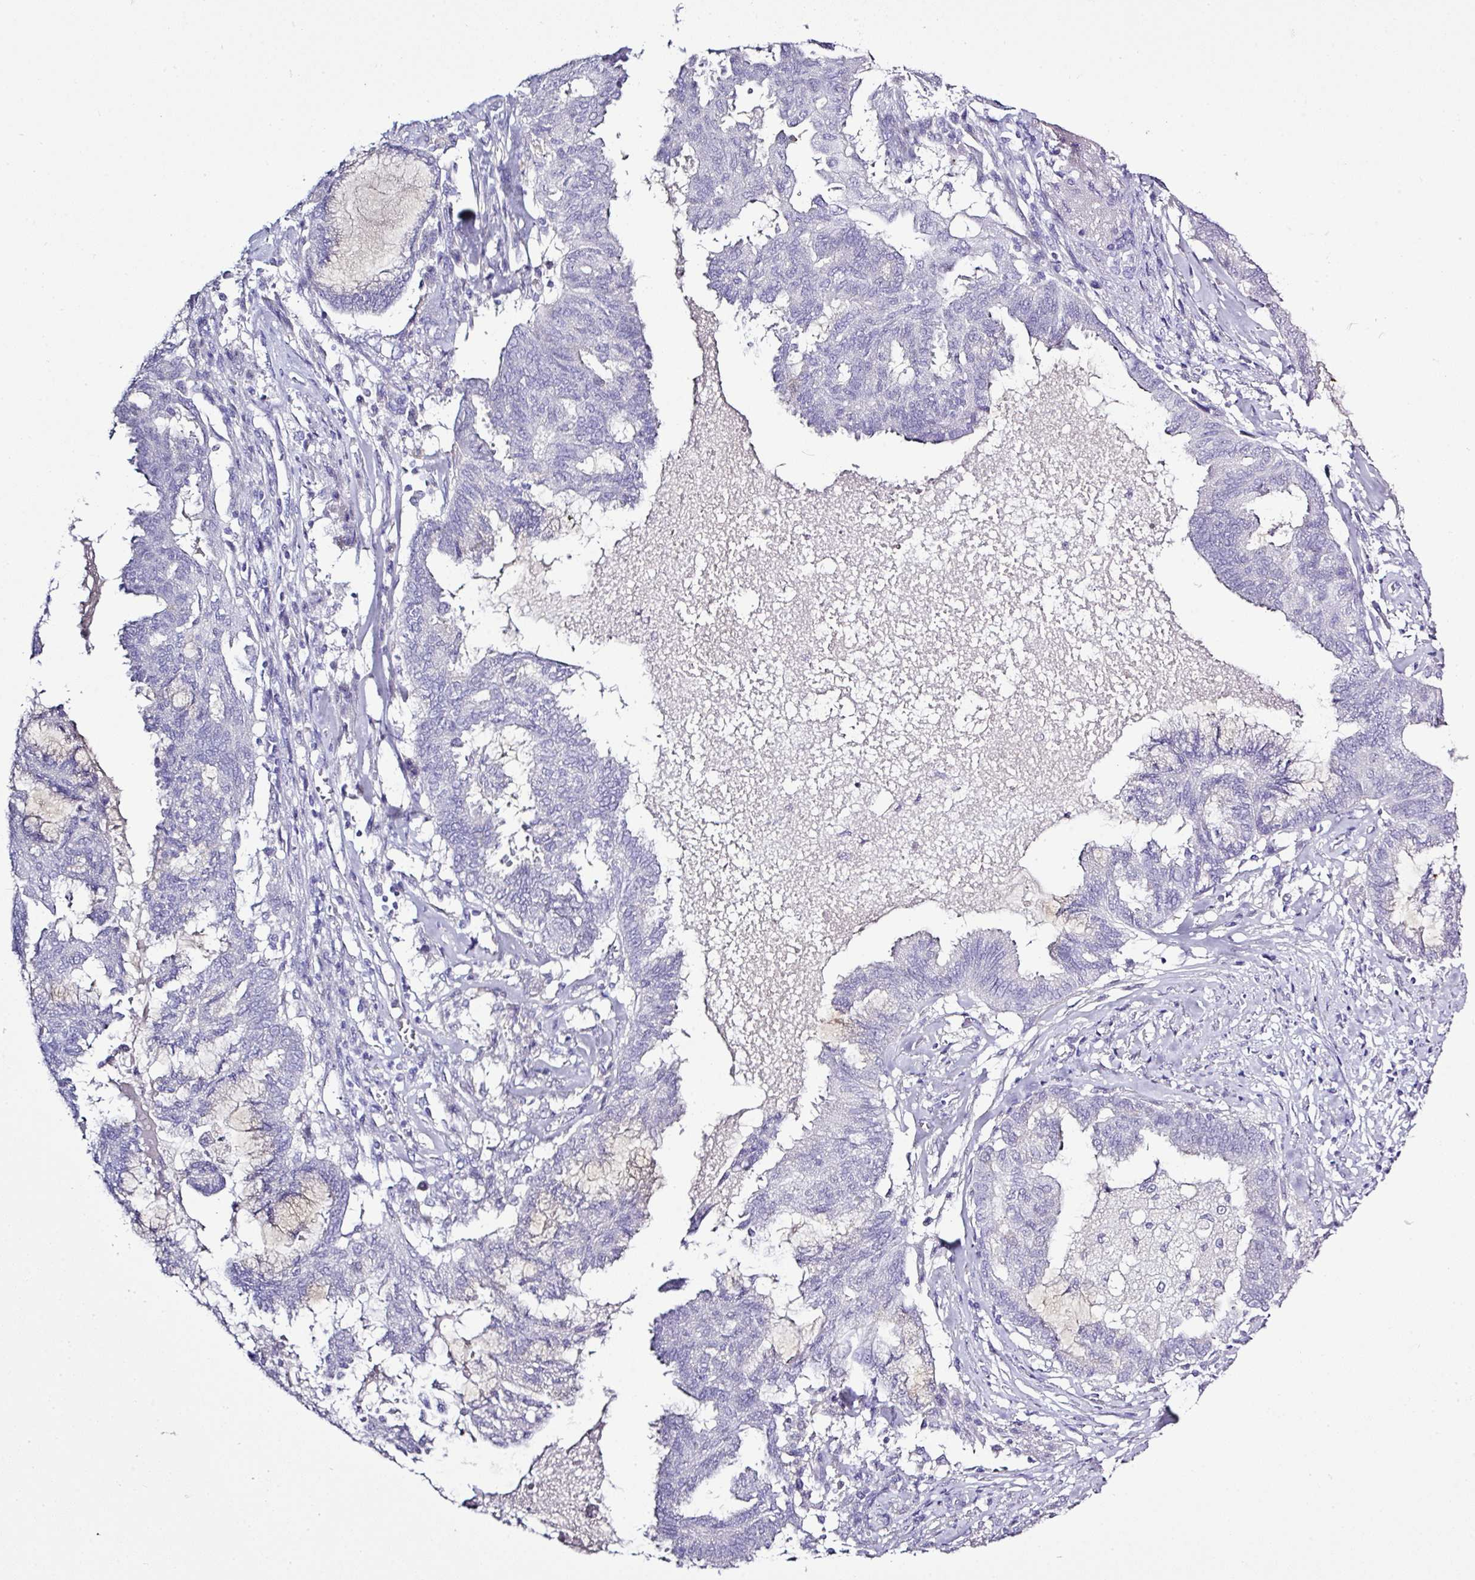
{"staining": {"intensity": "negative", "quantity": "none", "location": "none"}, "tissue": "endometrial cancer", "cell_type": "Tumor cells", "image_type": "cancer", "snomed": [{"axis": "morphology", "description": "Adenocarcinoma, NOS"}, {"axis": "topography", "description": "Endometrium"}], "caption": "High magnification brightfield microscopy of endometrial adenocarcinoma stained with DAB (brown) and counterstained with hematoxylin (blue): tumor cells show no significant staining. (DAB immunohistochemistry with hematoxylin counter stain).", "gene": "BCL11A", "patient": {"sex": "female", "age": 86}}